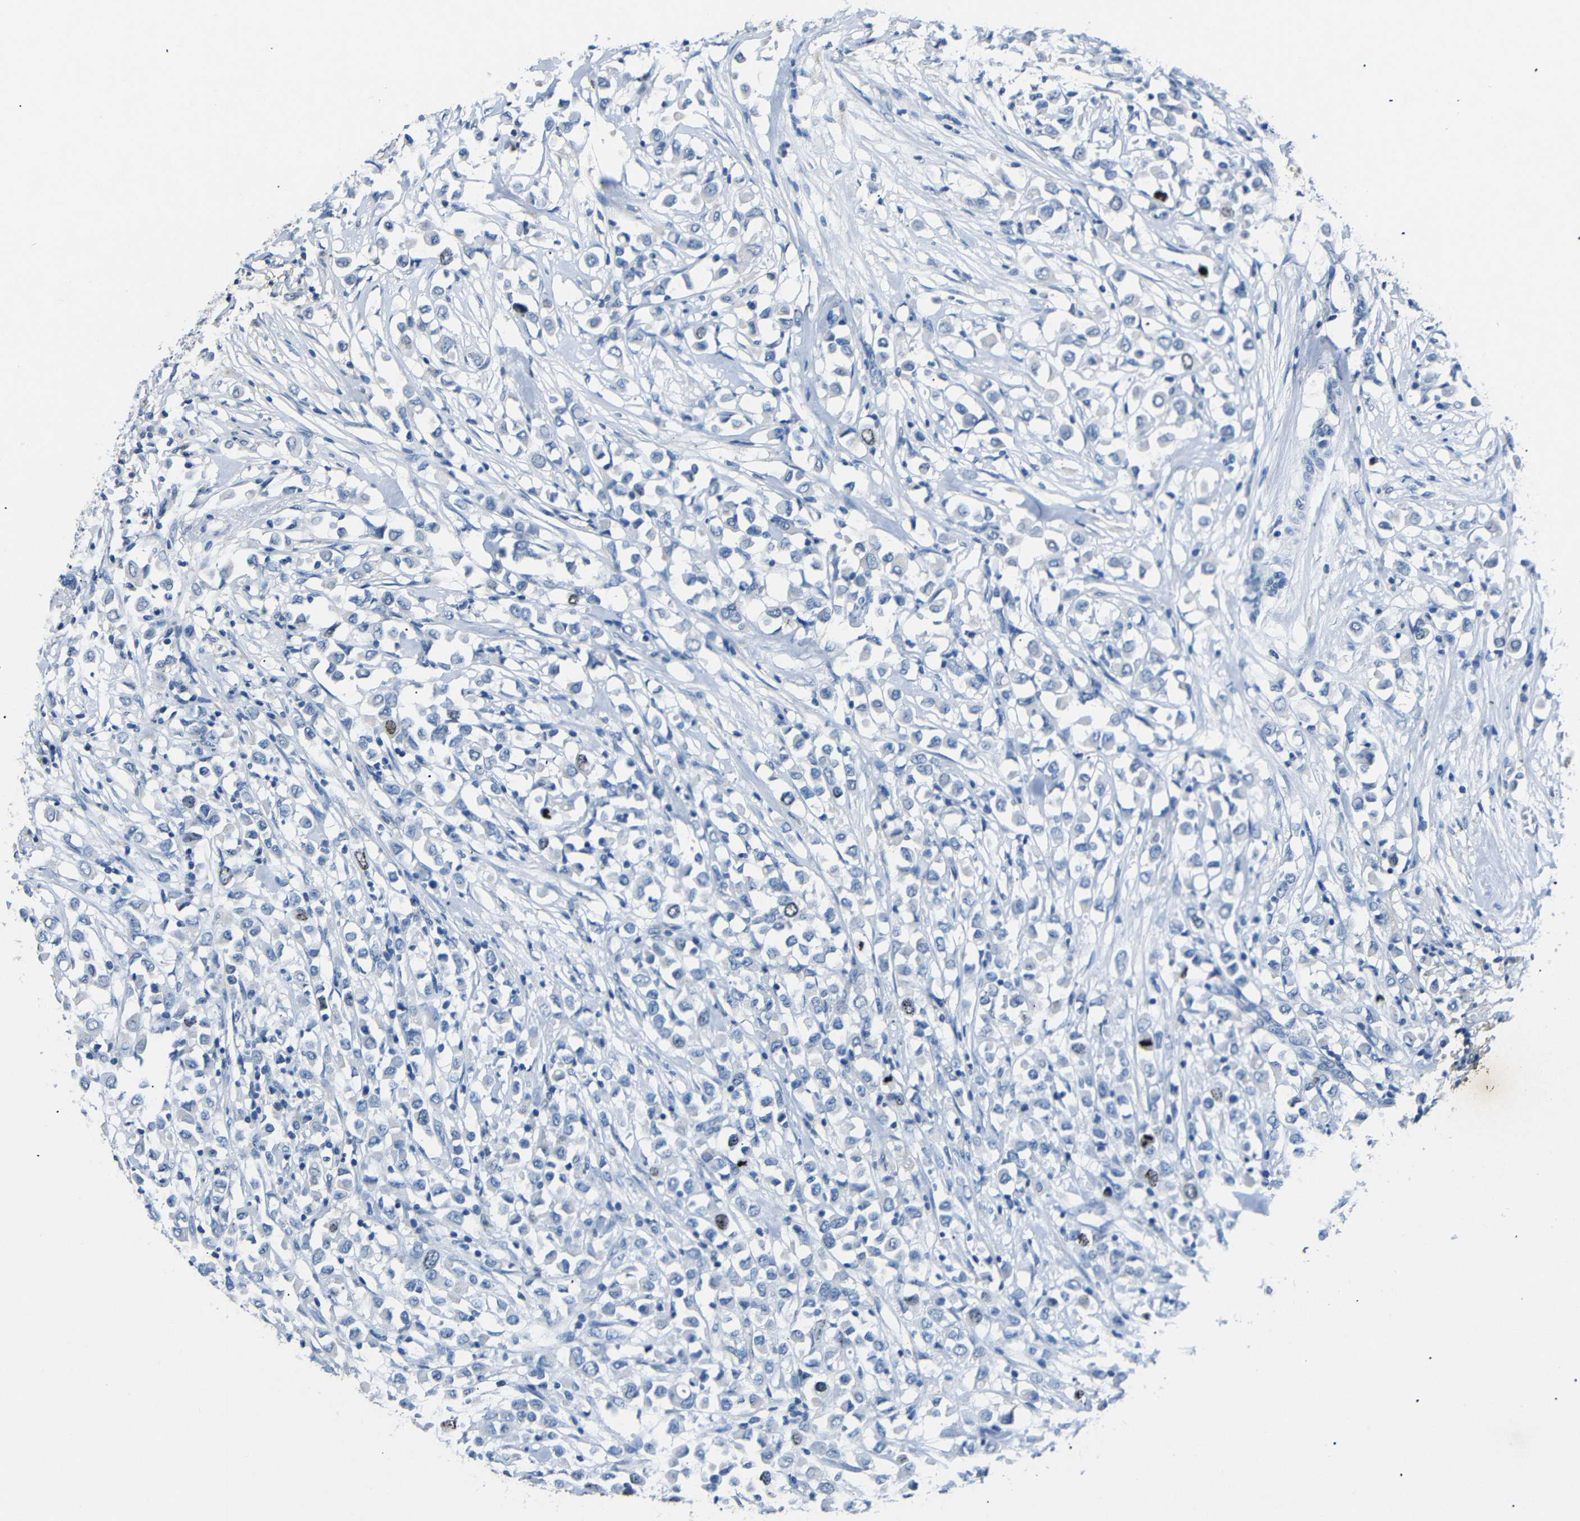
{"staining": {"intensity": "weak", "quantity": "<25%", "location": "nuclear"}, "tissue": "breast cancer", "cell_type": "Tumor cells", "image_type": "cancer", "snomed": [{"axis": "morphology", "description": "Duct carcinoma"}, {"axis": "topography", "description": "Breast"}], "caption": "Tumor cells are negative for protein expression in human invasive ductal carcinoma (breast). (DAB immunohistochemistry, high magnification).", "gene": "INCENP", "patient": {"sex": "female", "age": 61}}